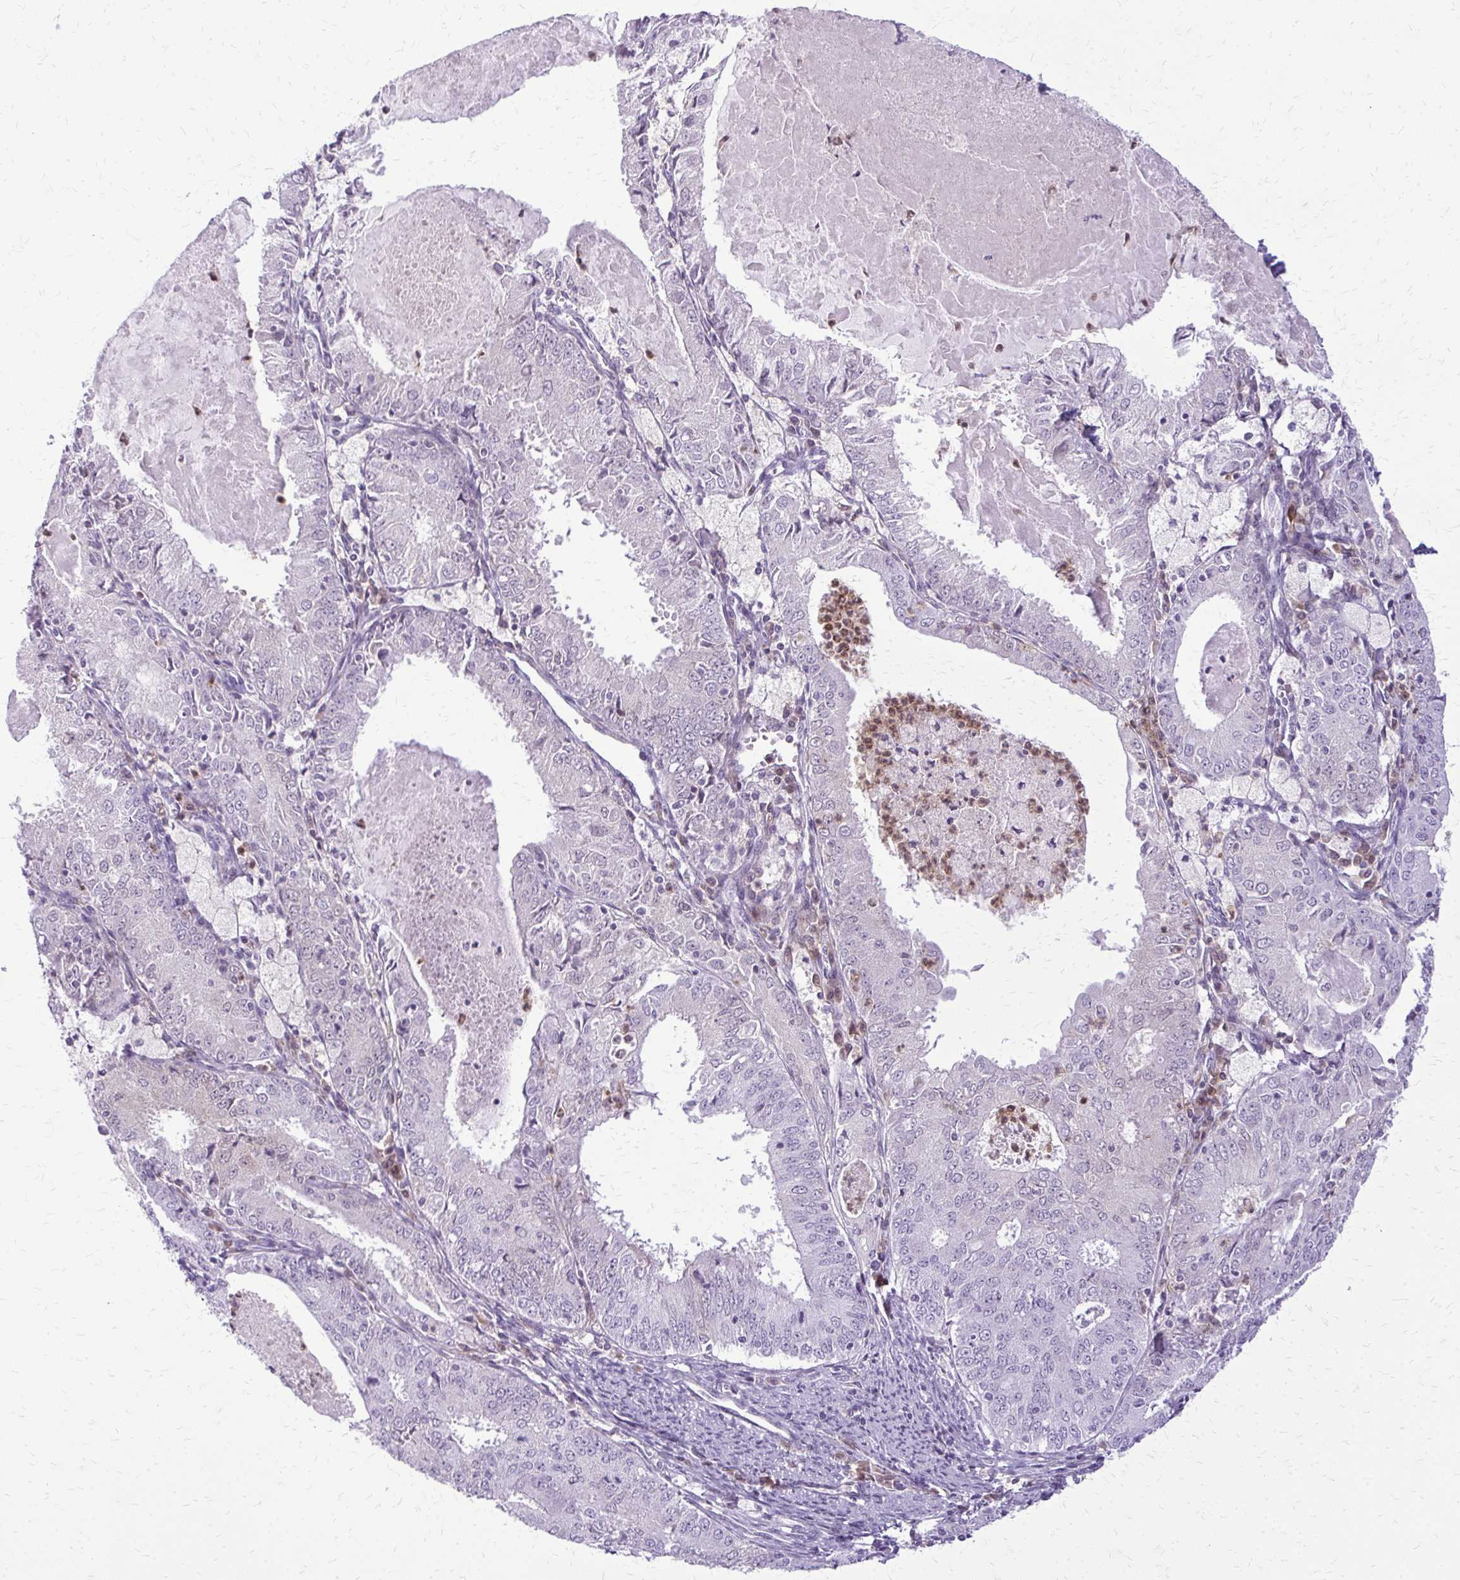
{"staining": {"intensity": "negative", "quantity": "none", "location": "none"}, "tissue": "endometrial cancer", "cell_type": "Tumor cells", "image_type": "cancer", "snomed": [{"axis": "morphology", "description": "Adenocarcinoma, NOS"}, {"axis": "topography", "description": "Endometrium"}], "caption": "Immunohistochemical staining of human endometrial cancer exhibits no significant staining in tumor cells.", "gene": "GLRX", "patient": {"sex": "female", "age": 57}}